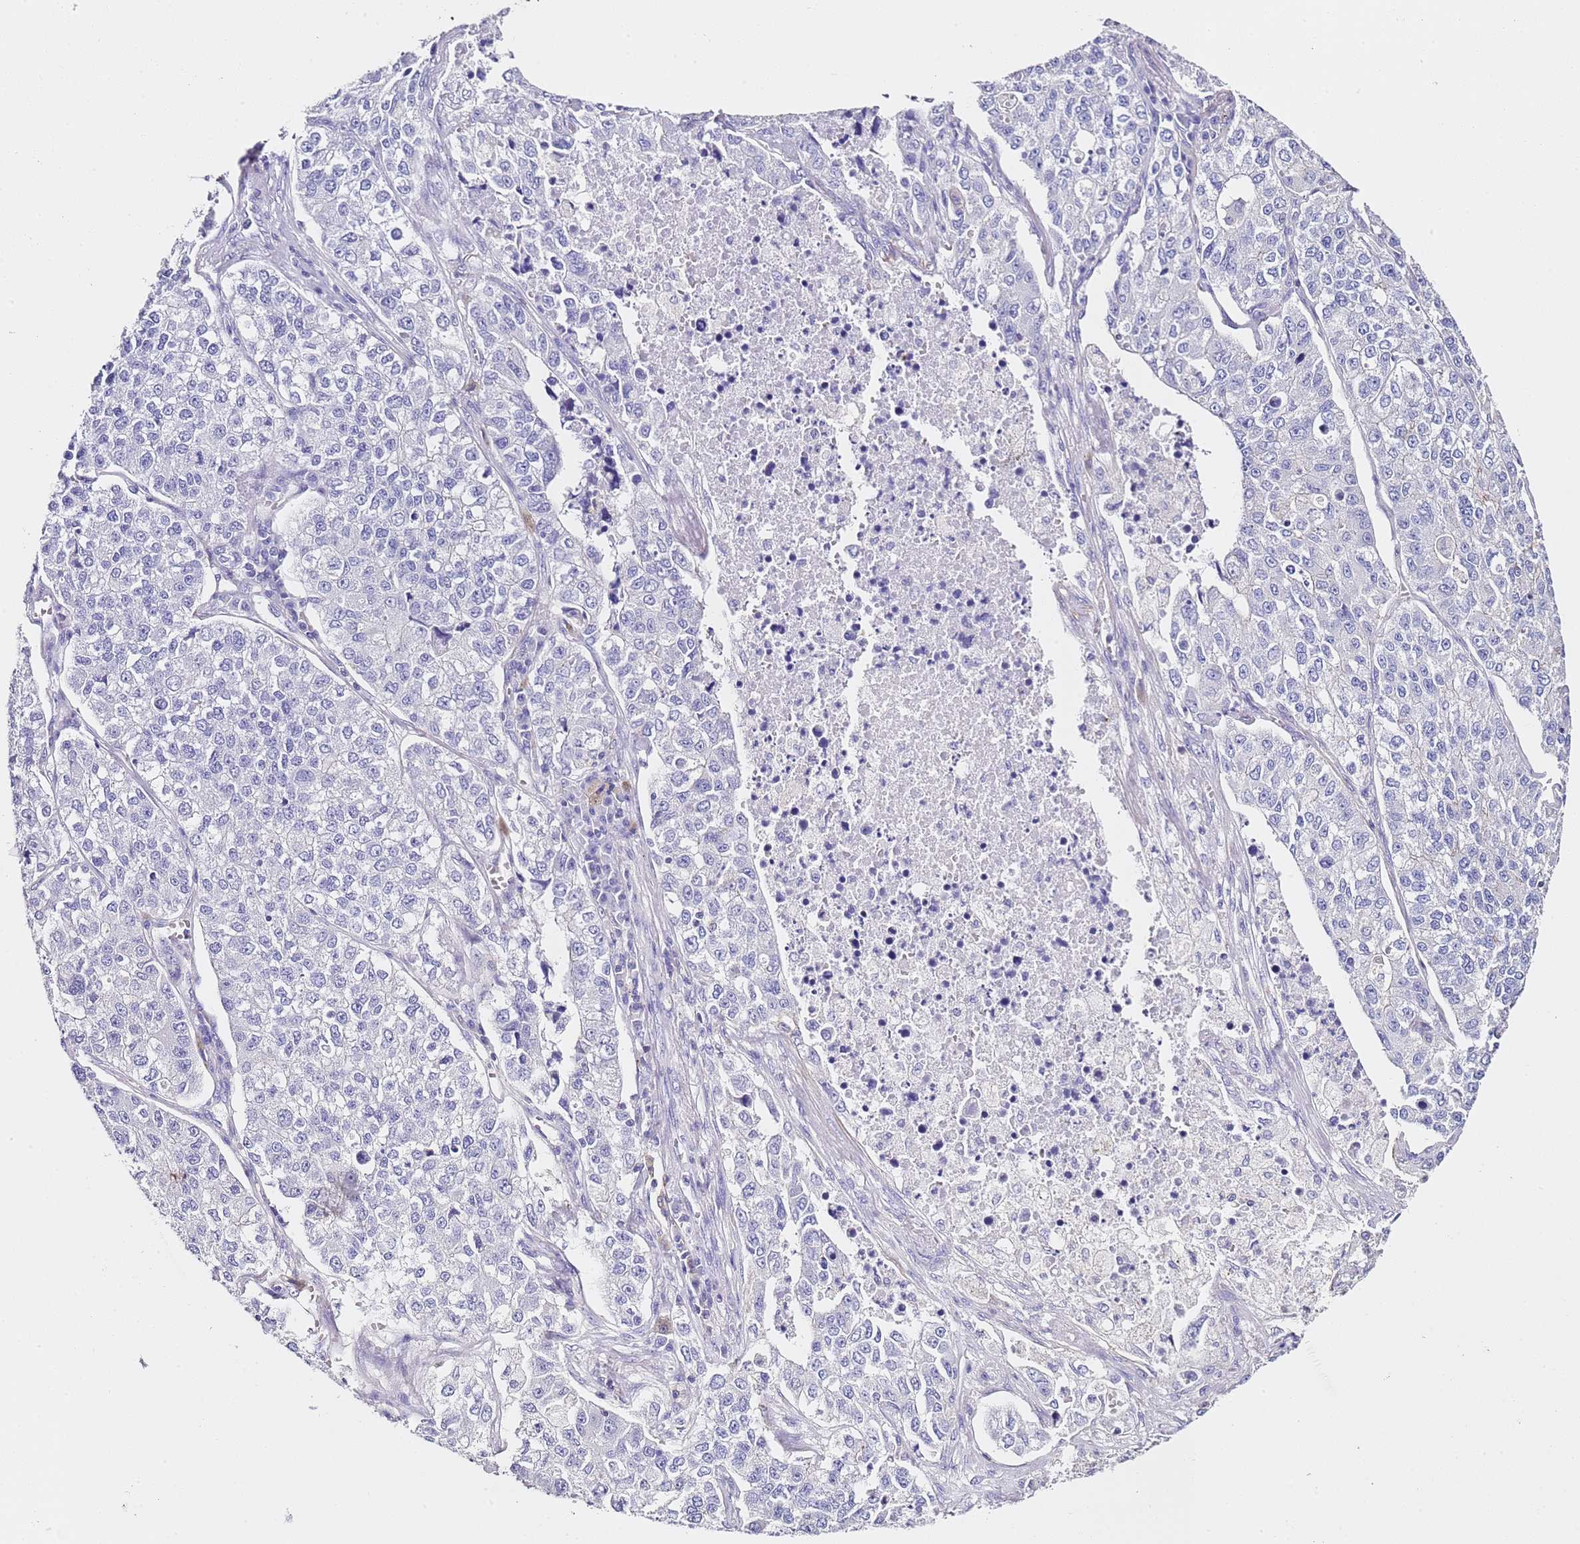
{"staining": {"intensity": "negative", "quantity": "none", "location": "none"}, "tissue": "lung cancer", "cell_type": "Tumor cells", "image_type": "cancer", "snomed": [{"axis": "morphology", "description": "Adenocarcinoma, NOS"}, {"axis": "topography", "description": "Lung"}], "caption": "The IHC photomicrograph has no significant expression in tumor cells of lung cancer (adenocarcinoma) tissue.", "gene": "ZNF671", "patient": {"sex": "male", "age": 49}}